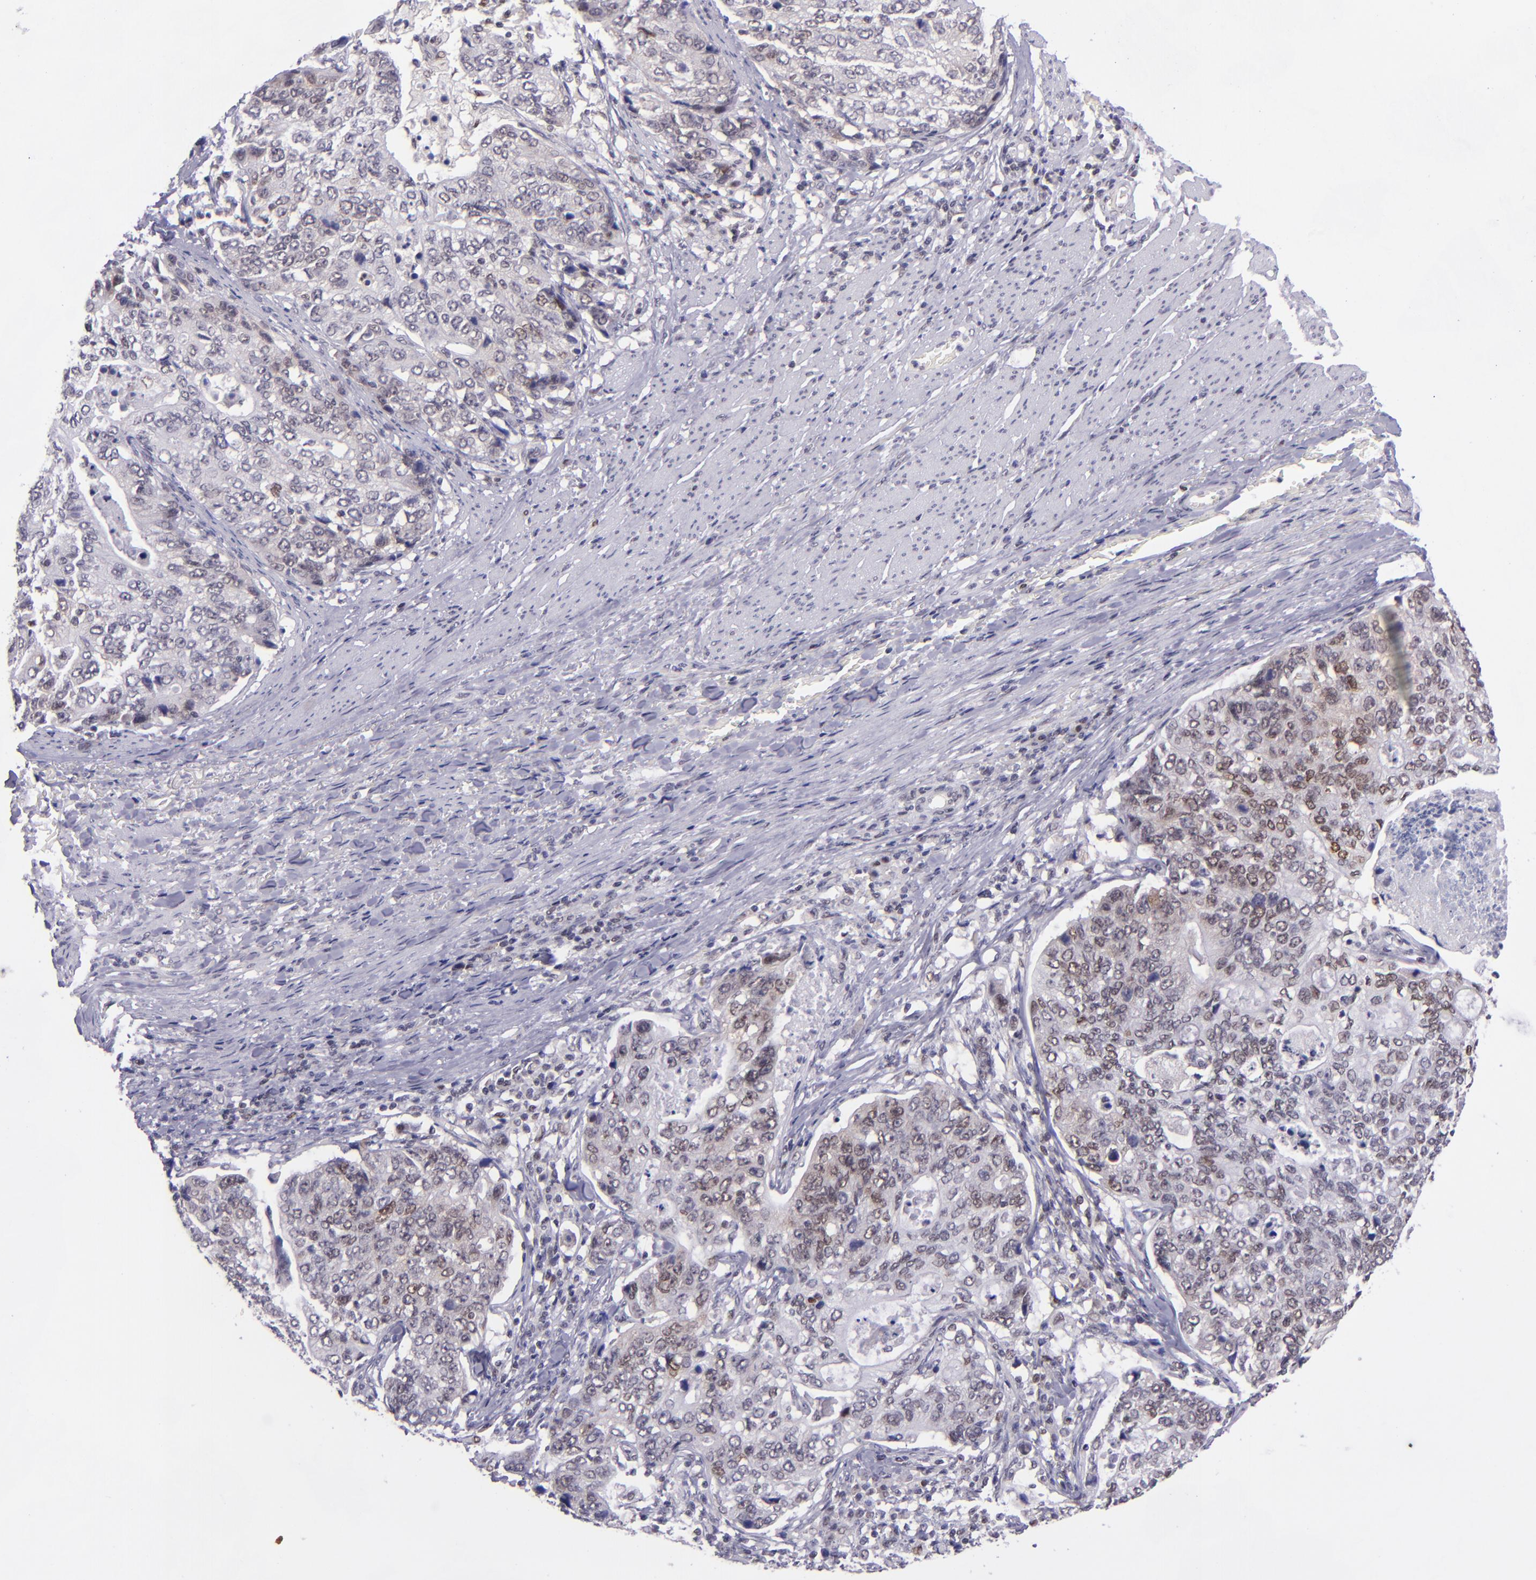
{"staining": {"intensity": "weak", "quantity": "<25%", "location": "cytoplasmic/membranous,nuclear"}, "tissue": "stomach cancer", "cell_type": "Tumor cells", "image_type": "cancer", "snomed": [{"axis": "morphology", "description": "Adenocarcinoma, NOS"}, {"axis": "topography", "description": "Esophagus"}, {"axis": "topography", "description": "Stomach"}], "caption": "Immunohistochemistry (IHC) image of neoplastic tissue: adenocarcinoma (stomach) stained with DAB reveals no significant protein expression in tumor cells.", "gene": "BAG1", "patient": {"sex": "male", "age": 74}}